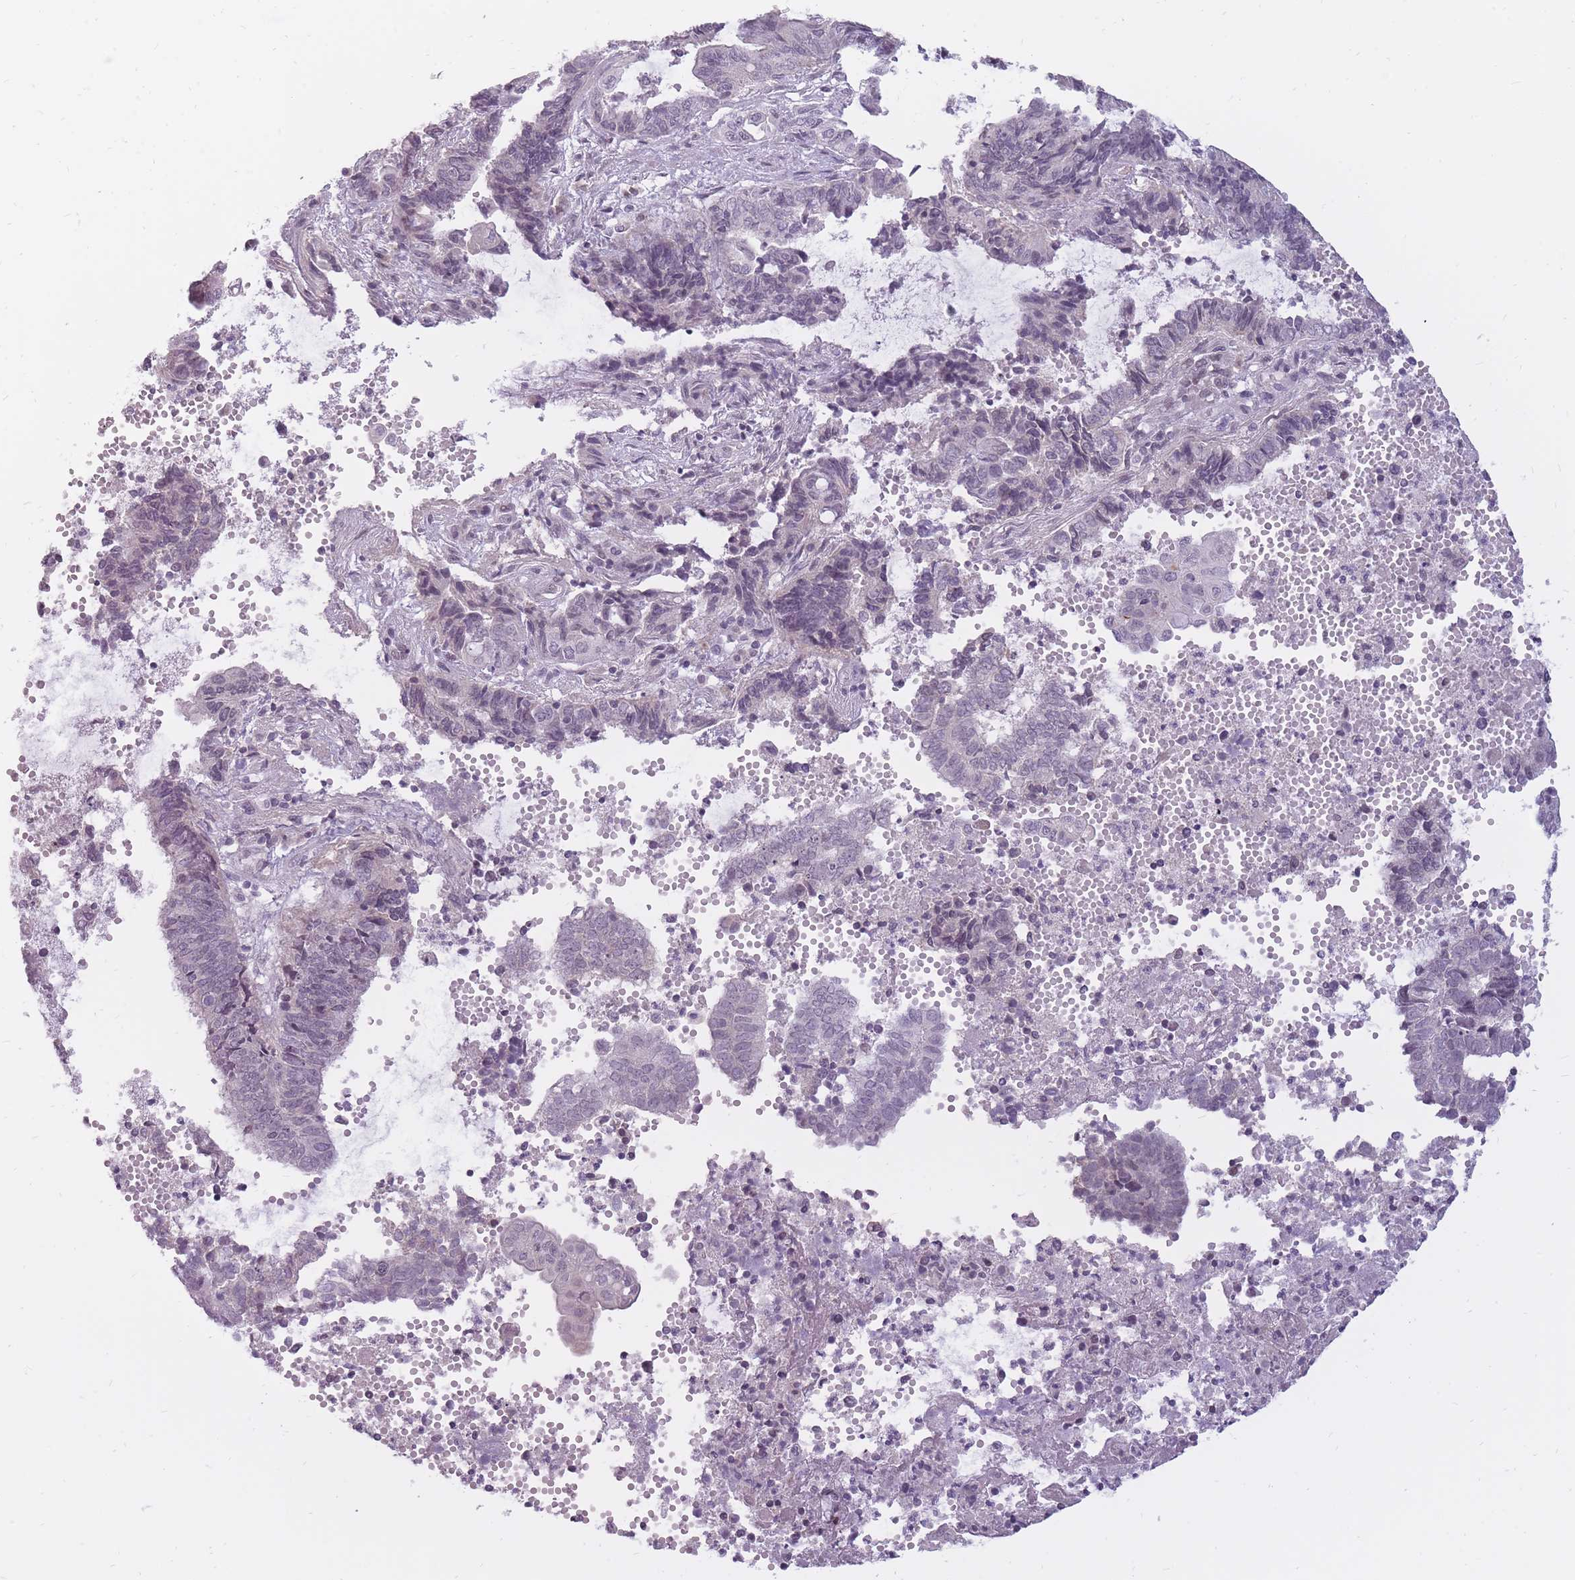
{"staining": {"intensity": "weak", "quantity": "<25%", "location": "nuclear"}, "tissue": "endometrial cancer", "cell_type": "Tumor cells", "image_type": "cancer", "snomed": [{"axis": "morphology", "description": "Adenocarcinoma, NOS"}, {"axis": "topography", "description": "Uterus"}, {"axis": "topography", "description": "Endometrium"}], "caption": "This is an immunohistochemistry (IHC) photomicrograph of adenocarcinoma (endometrial). There is no expression in tumor cells.", "gene": "POMZP3", "patient": {"sex": "female", "age": 70}}